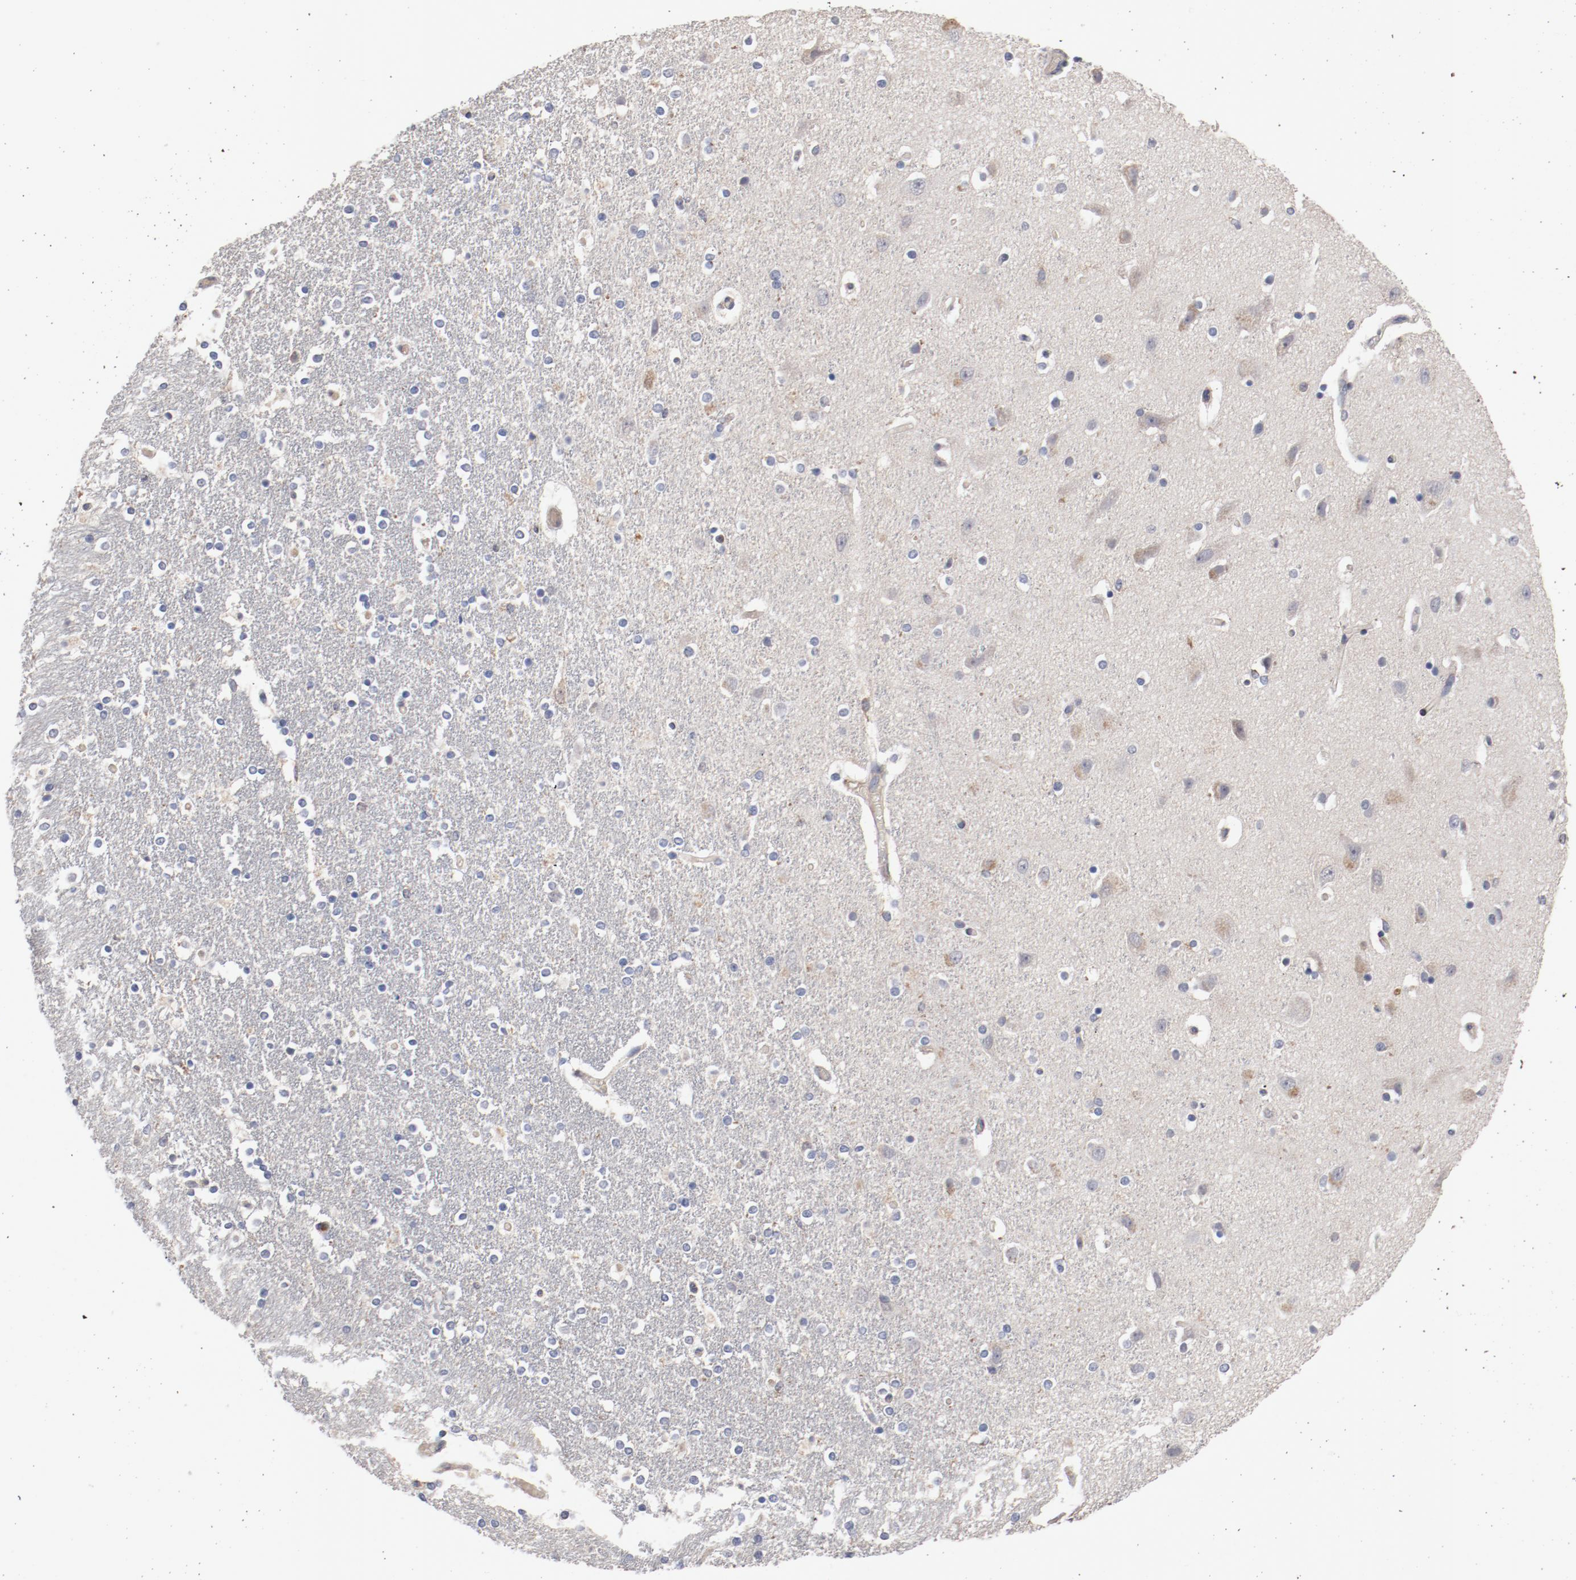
{"staining": {"intensity": "negative", "quantity": "none", "location": "none"}, "tissue": "caudate", "cell_type": "Glial cells", "image_type": "normal", "snomed": [{"axis": "morphology", "description": "Normal tissue, NOS"}, {"axis": "topography", "description": "Lateral ventricle wall"}], "caption": "Immunohistochemical staining of benign caudate reveals no significant staining in glial cells.", "gene": "CBL", "patient": {"sex": "female", "age": 54}}